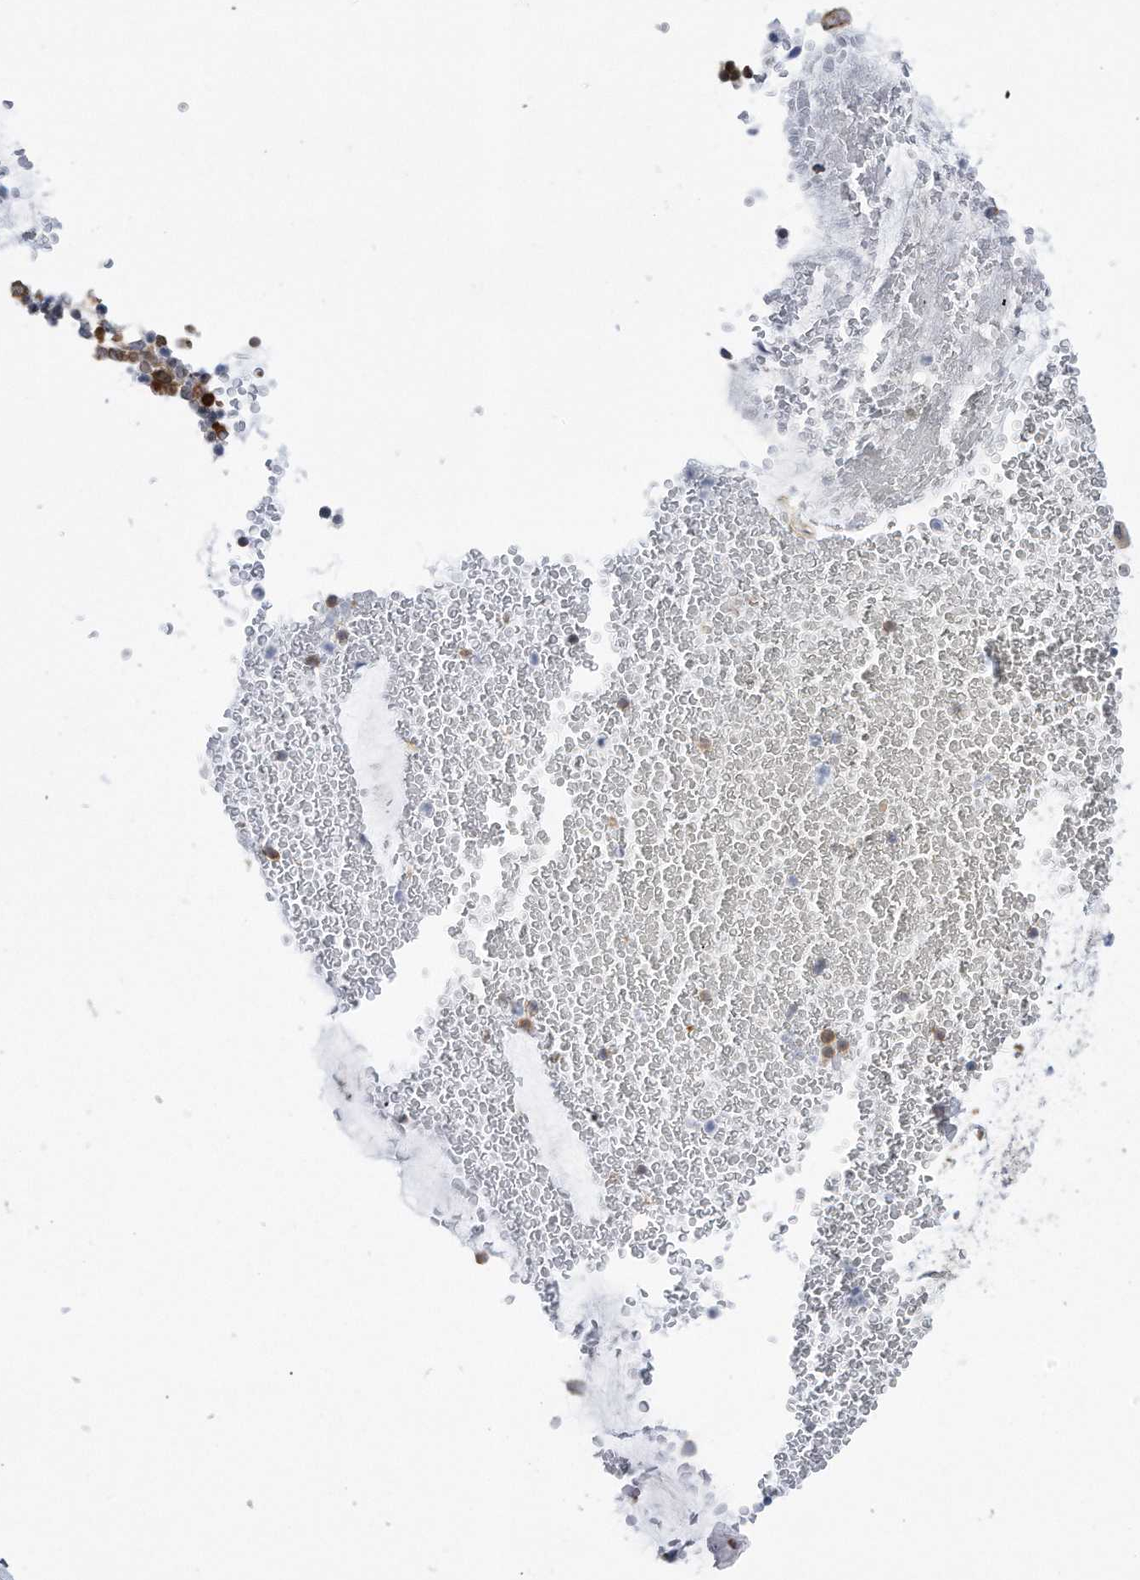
{"staining": {"intensity": "strong", "quantity": ">75%", "location": "cytoplasmic/membranous"}, "tissue": "bronchus", "cell_type": "Respiratory epithelial cells", "image_type": "normal", "snomed": [{"axis": "morphology", "description": "Normal tissue, NOS"}, {"axis": "morphology", "description": "Squamous cell carcinoma, NOS"}, {"axis": "topography", "description": "Lymph node"}, {"axis": "topography", "description": "Bronchus"}, {"axis": "topography", "description": "Lung"}], "caption": "This photomicrograph demonstrates unremarkable bronchus stained with IHC to label a protein in brown. The cytoplasmic/membranous of respiratory epithelial cells show strong positivity for the protein. Nuclei are counter-stained blue.", "gene": "RPL26L1", "patient": {"sex": "male", "age": 66}}